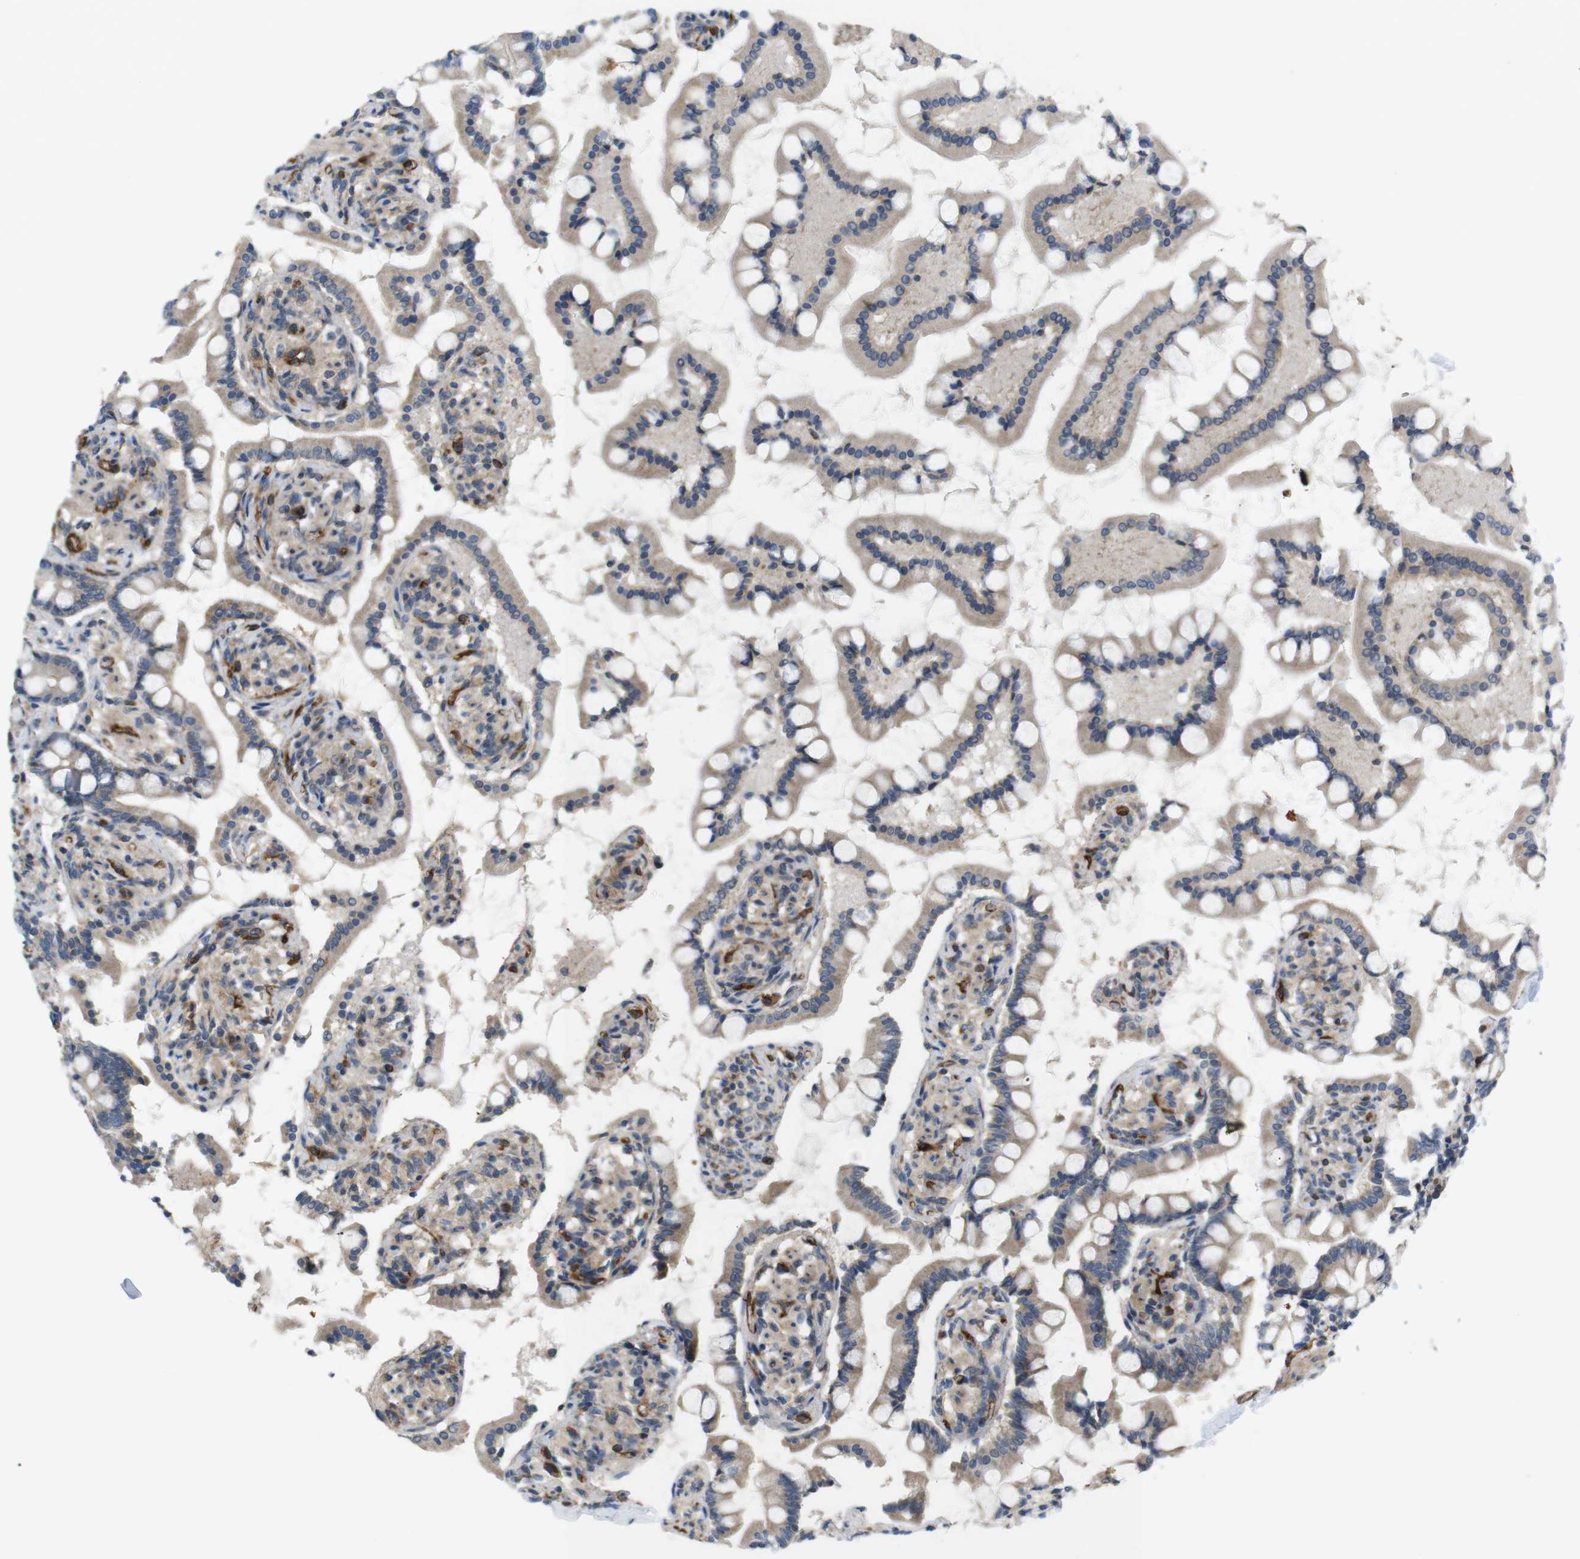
{"staining": {"intensity": "weak", "quantity": ">75%", "location": "cytoplasmic/membranous"}, "tissue": "small intestine", "cell_type": "Glandular cells", "image_type": "normal", "snomed": [{"axis": "morphology", "description": "Normal tissue, NOS"}, {"axis": "topography", "description": "Small intestine"}], "caption": "Benign small intestine was stained to show a protein in brown. There is low levels of weak cytoplasmic/membranous staining in about >75% of glandular cells. The protein of interest is shown in brown color, while the nuclei are stained blue.", "gene": "BVES", "patient": {"sex": "male", "age": 41}}